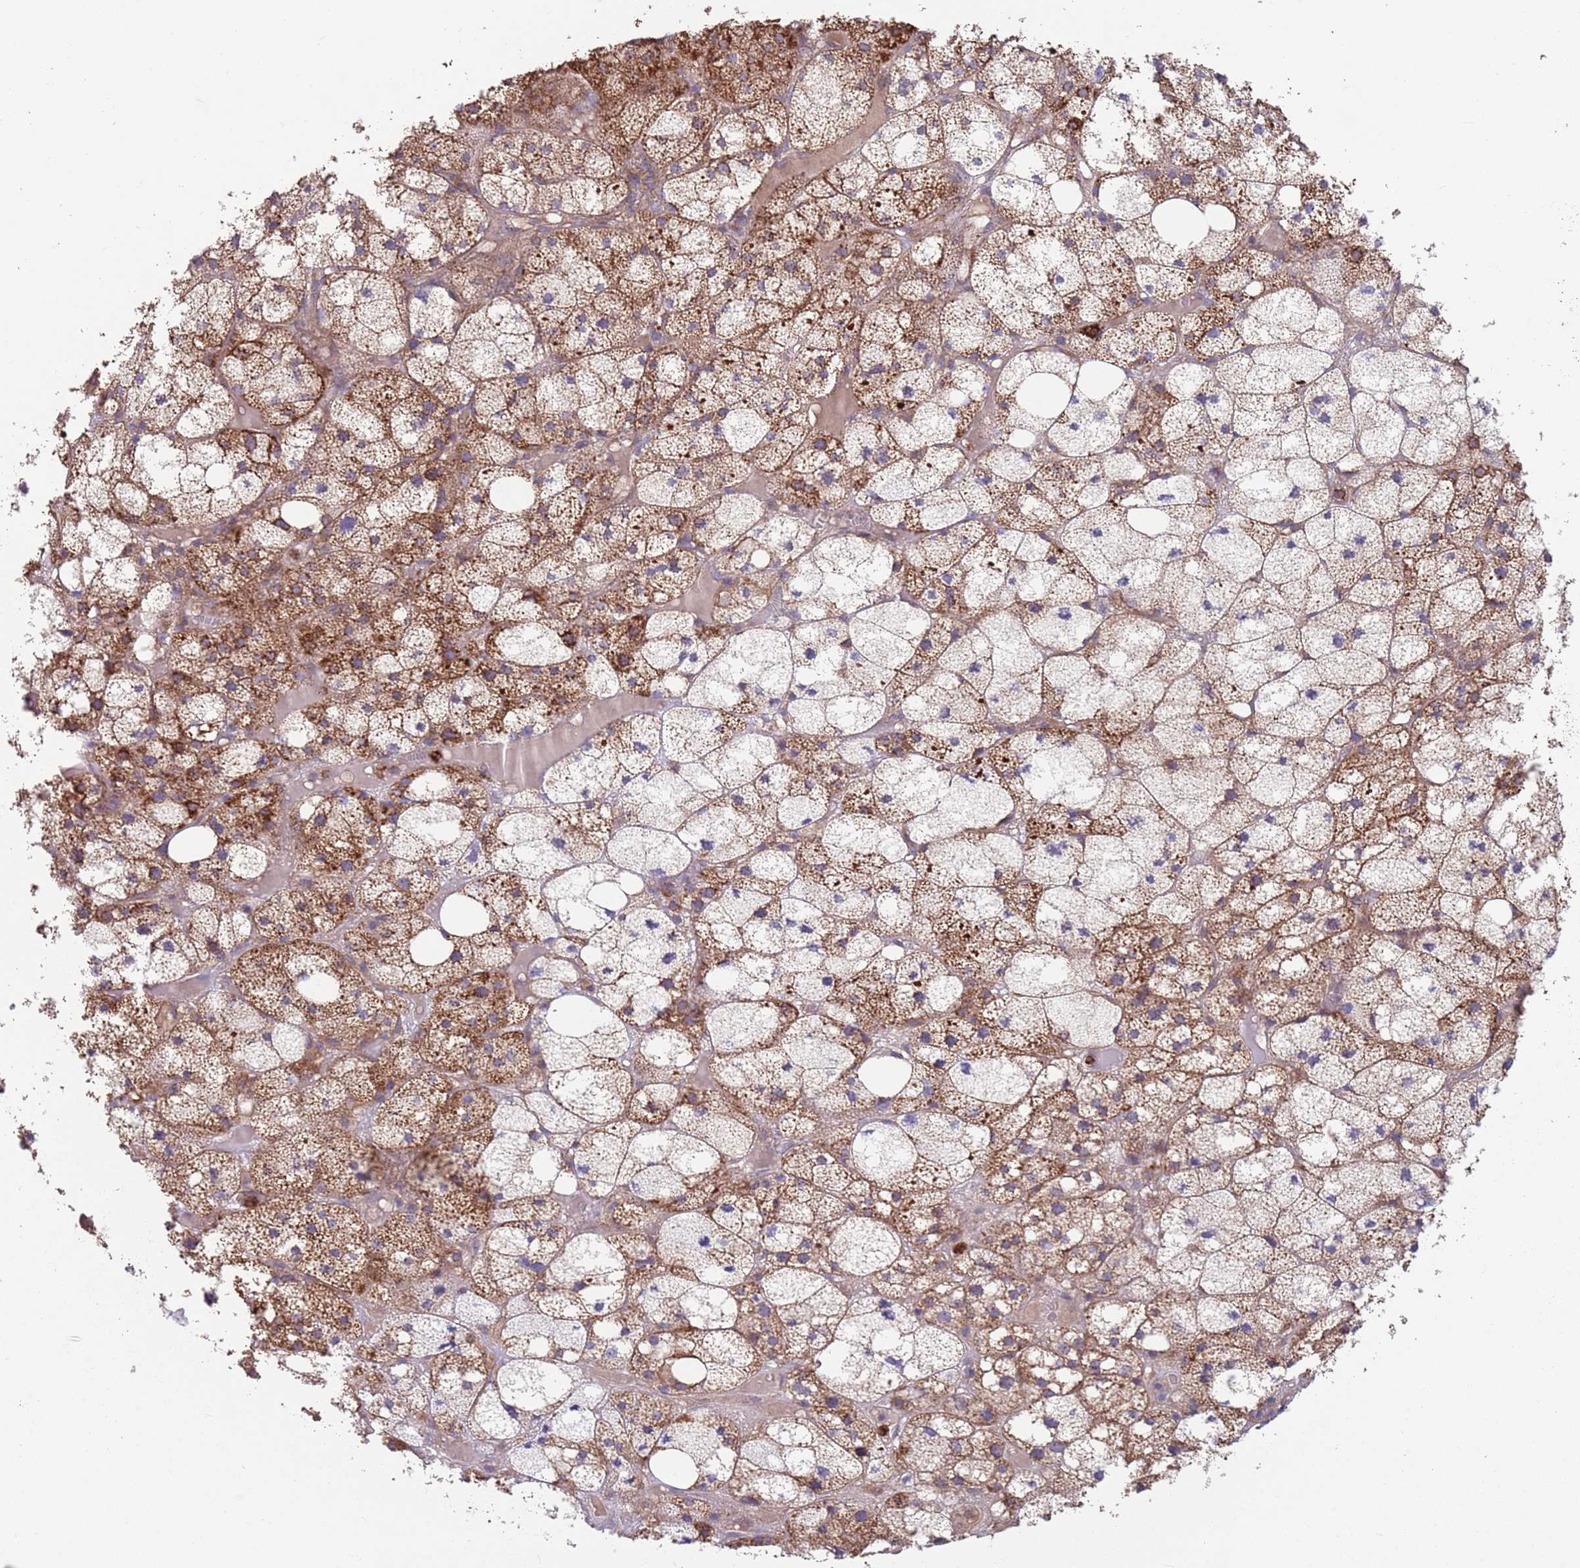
{"staining": {"intensity": "moderate", "quantity": ">75%", "location": "cytoplasmic/membranous"}, "tissue": "adrenal gland", "cell_type": "Glandular cells", "image_type": "normal", "snomed": [{"axis": "morphology", "description": "Normal tissue, NOS"}, {"axis": "topography", "description": "Adrenal gland"}], "caption": "Approximately >75% of glandular cells in unremarkable human adrenal gland reveal moderate cytoplasmic/membranous protein expression as visualized by brown immunohistochemical staining.", "gene": "DDT", "patient": {"sex": "female", "age": 61}}